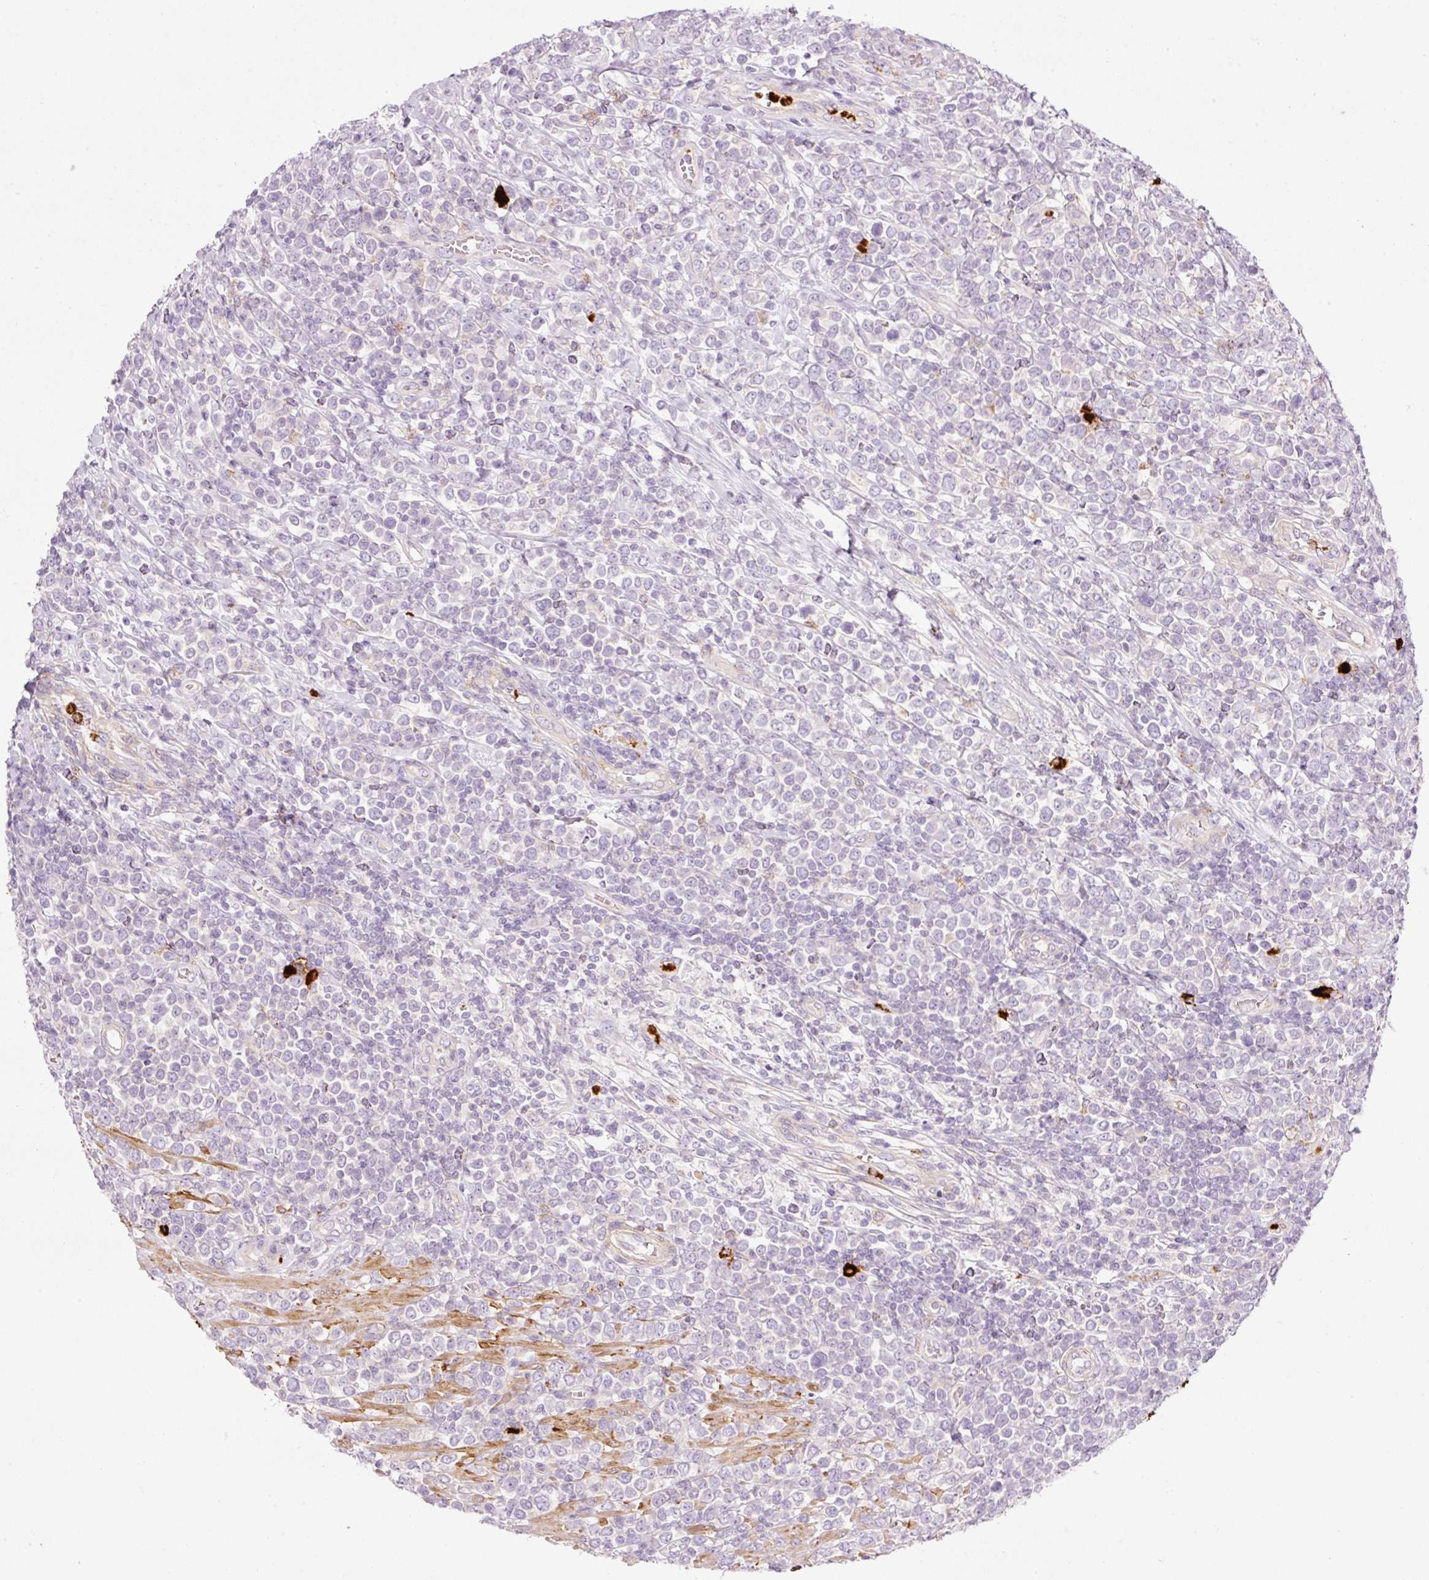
{"staining": {"intensity": "negative", "quantity": "none", "location": "none"}, "tissue": "lymphoma", "cell_type": "Tumor cells", "image_type": "cancer", "snomed": [{"axis": "morphology", "description": "Malignant lymphoma, non-Hodgkin's type, High grade"}, {"axis": "topography", "description": "Soft tissue"}], "caption": "IHC of human malignant lymphoma, non-Hodgkin's type (high-grade) reveals no positivity in tumor cells.", "gene": "MAP3K3", "patient": {"sex": "female", "age": 56}}